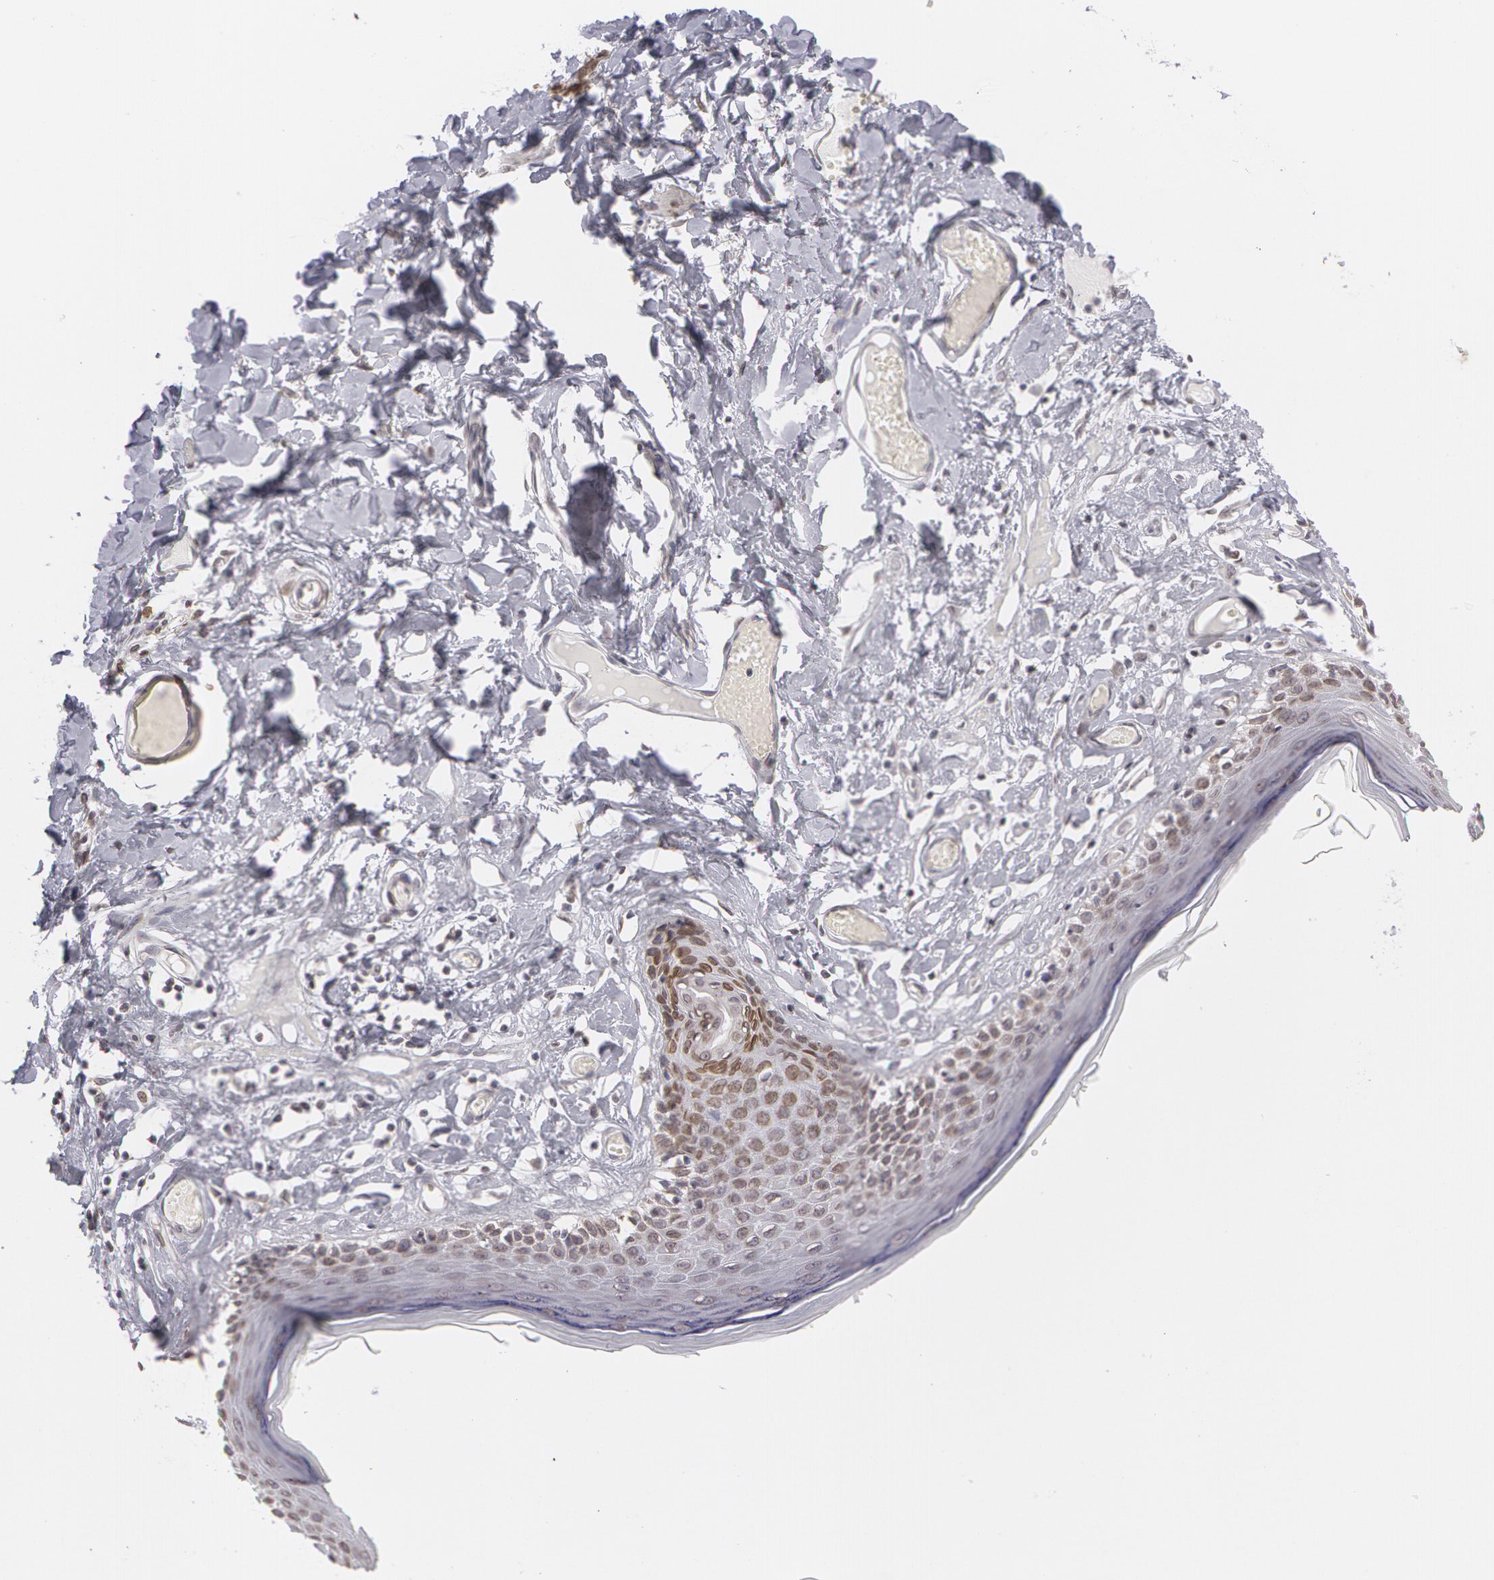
{"staining": {"intensity": "weak", "quantity": "25%-75%", "location": "nuclear"}, "tissue": "skin", "cell_type": "Epidermal cells", "image_type": "normal", "snomed": [{"axis": "morphology", "description": "Normal tissue, NOS"}, {"axis": "topography", "description": "Vascular tissue"}, {"axis": "topography", "description": "Vulva"}, {"axis": "topography", "description": "Peripheral nerve tissue"}], "caption": "High-power microscopy captured an immunohistochemistry (IHC) micrograph of benign skin, revealing weak nuclear staining in approximately 25%-75% of epidermal cells.", "gene": "EMD", "patient": {"sex": "female", "age": 86}}